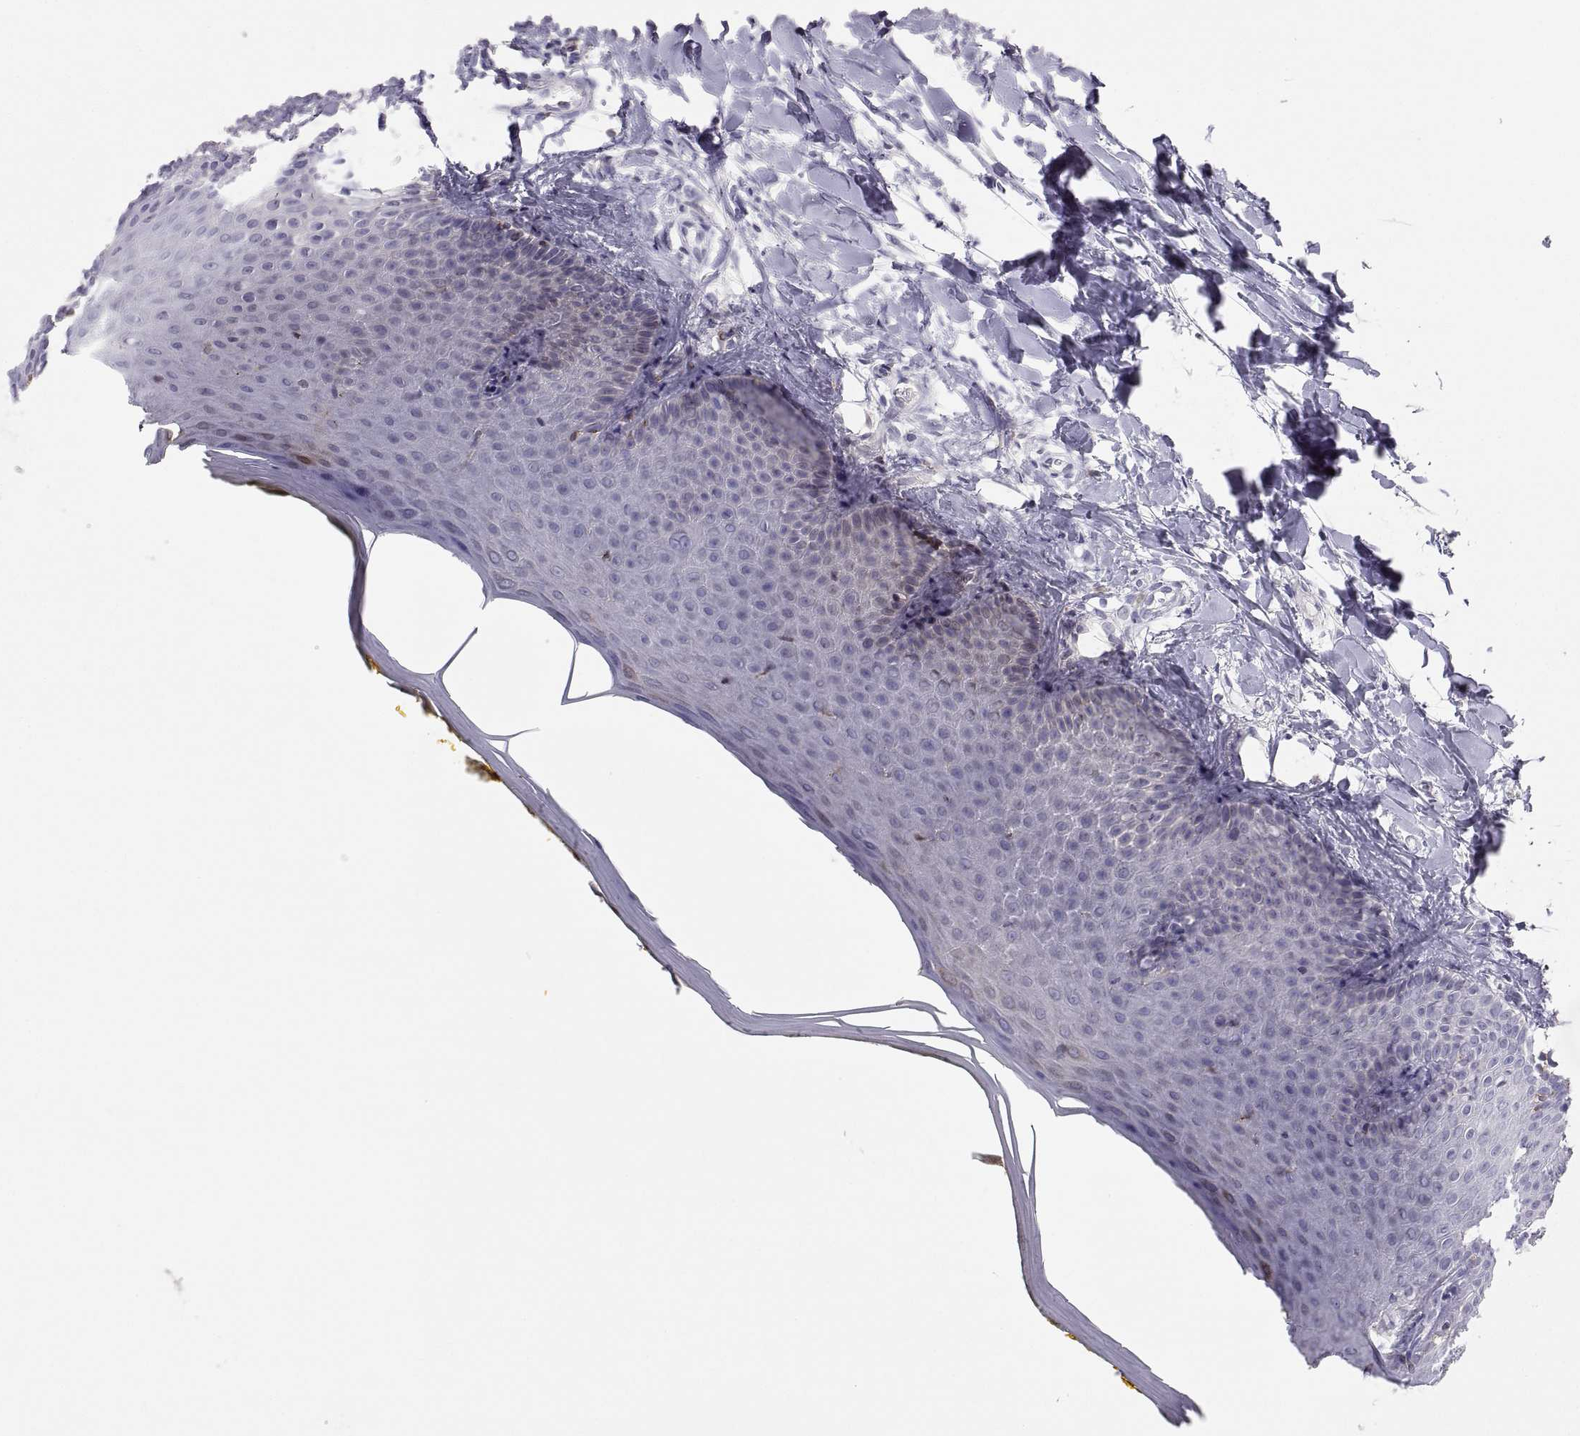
{"staining": {"intensity": "negative", "quantity": "none", "location": "none"}, "tissue": "oral mucosa", "cell_type": "Squamous epithelial cells", "image_type": "normal", "snomed": [{"axis": "morphology", "description": "Normal tissue, NOS"}, {"axis": "topography", "description": "Oral tissue"}], "caption": "High power microscopy micrograph of an immunohistochemistry image of normal oral mucosa, revealing no significant positivity in squamous epithelial cells.", "gene": "ERO1A", "patient": {"sex": "female", "age": 43}}